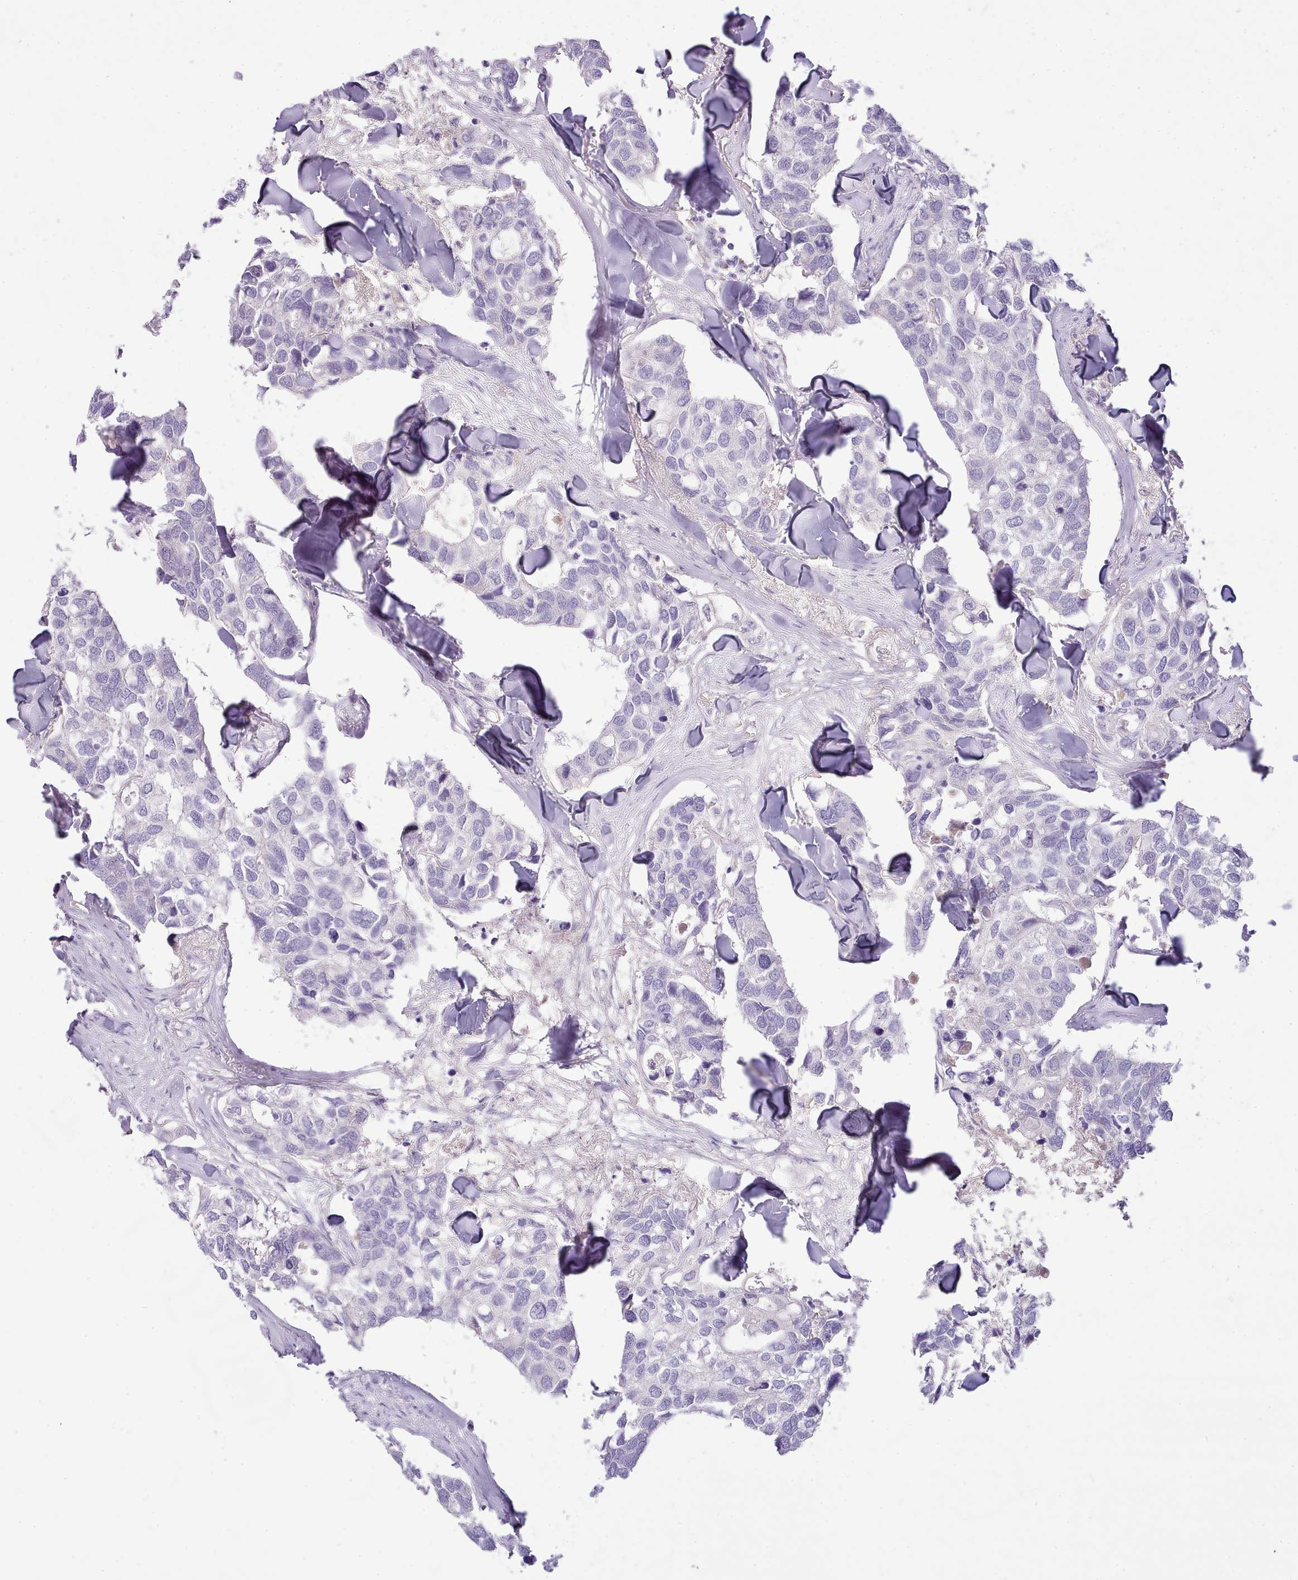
{"staining": {"intensity": "negative", "quantity": "none", "location": "none"}, "tissue": "breast cancer", "cell_type": "Tumor cells", "image_type": "cancer", "snomed": [{"axis": "morphology", "description": "Duct carcinoma"}, {"axis": "topography", "description": "Breast"}], "caption": "Tumor cells show no significant protein staining in infiltrating ductal carcinoma (breast). The staining is performed using DAB (3,3'-diaminobenzidine) brown chromogen with nuclei counter-stained in using hematoxylin.", "gene": "TOX2", "patient": {"sex": "female", "age": 83}}